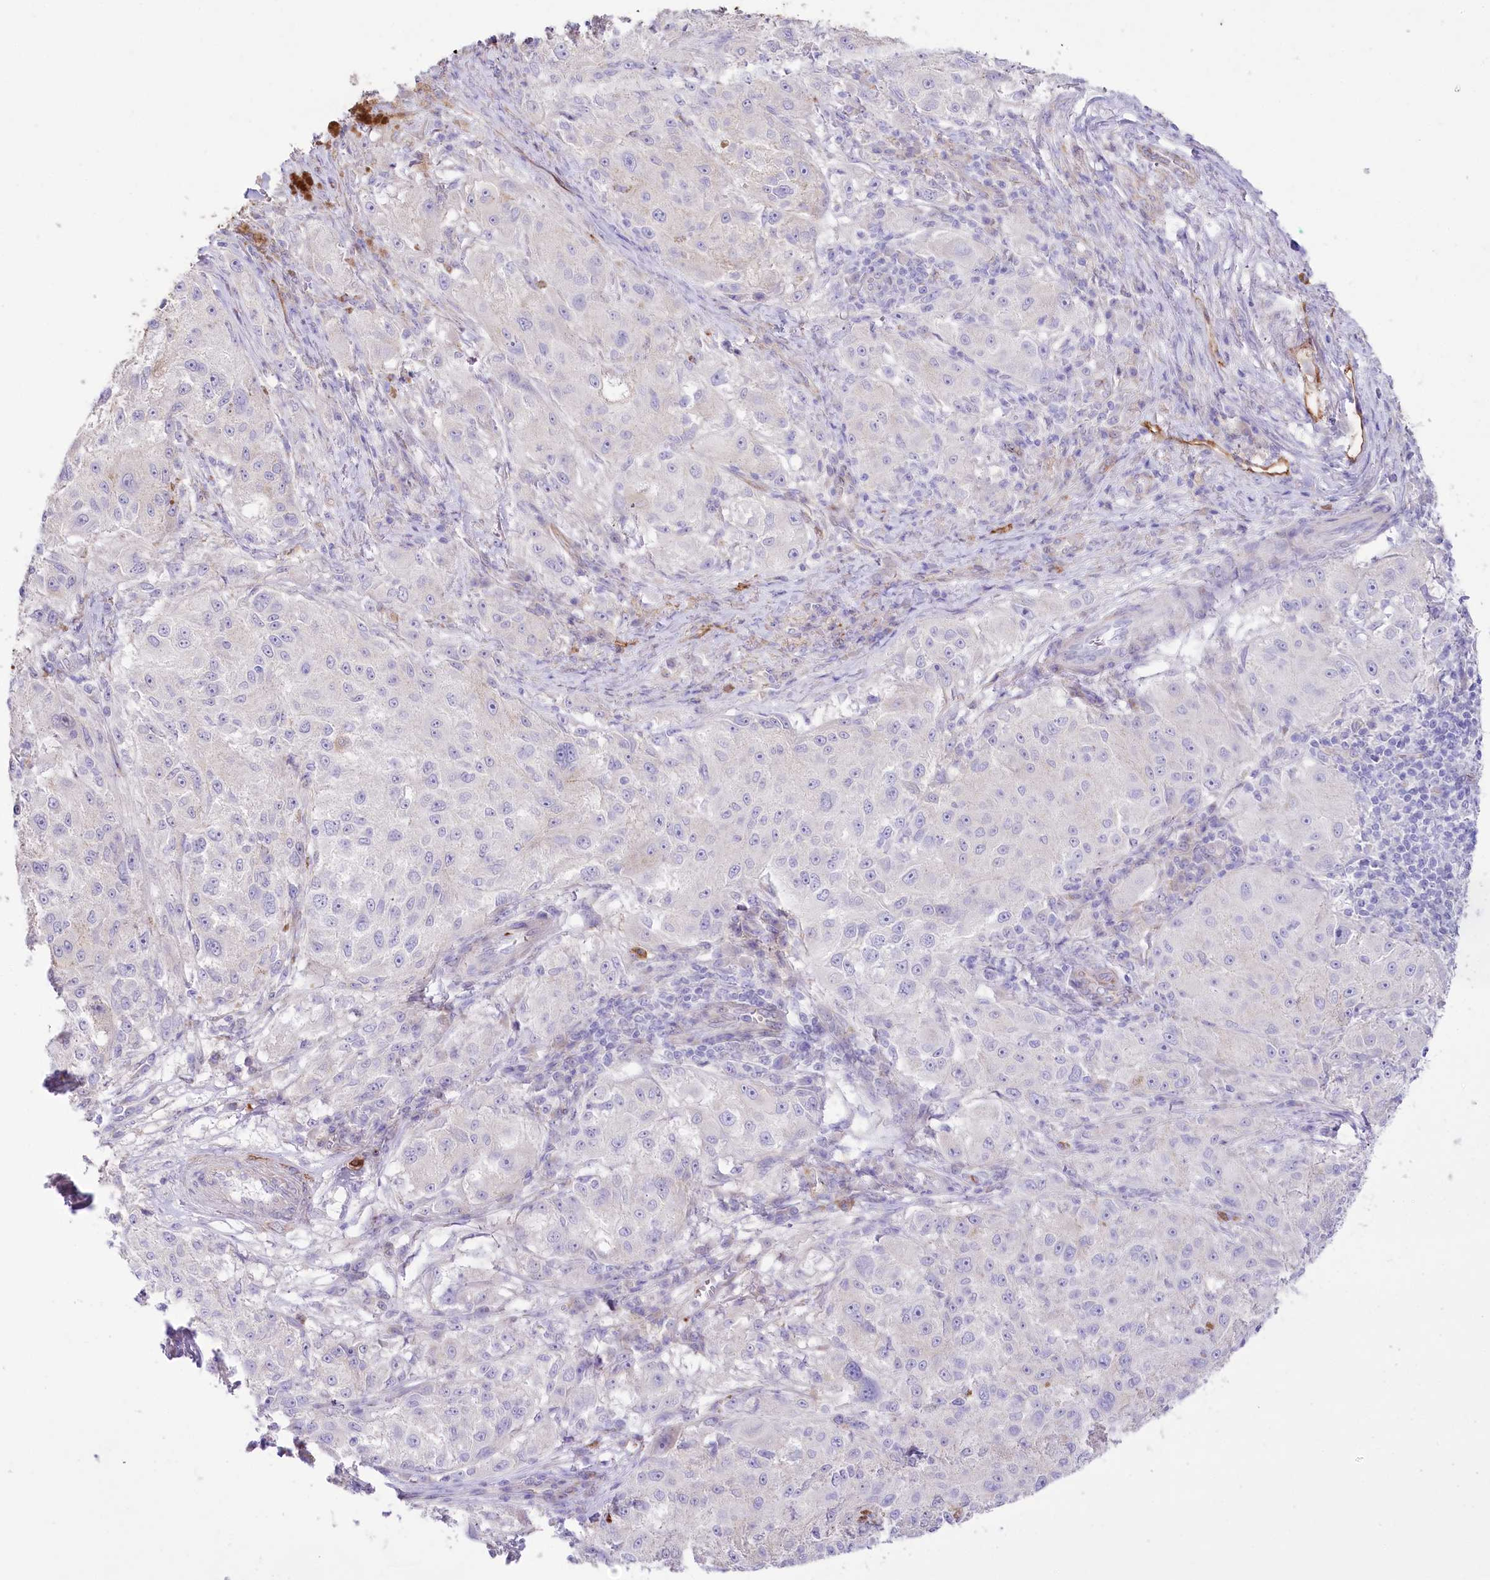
{"staining": {"intensity": "negative", "quantity": "none", "location": "none"}, "tissue": "melanoma", "cell_type": "Tumor cells", "image_type": "cancer", "snomed": [{"axis": "morphology", "description": "Necrosis, NOS"}, {"axis": "morphology", "description": "Malignant melanoma, NOS"}, {"axis": "topography", "description": "Skin"}], "caption": "The image demonstrates no staining of tumor cells in melanoma.", "gene": "SLC39A10", "patient": {"sex": "female", "age": 87}}